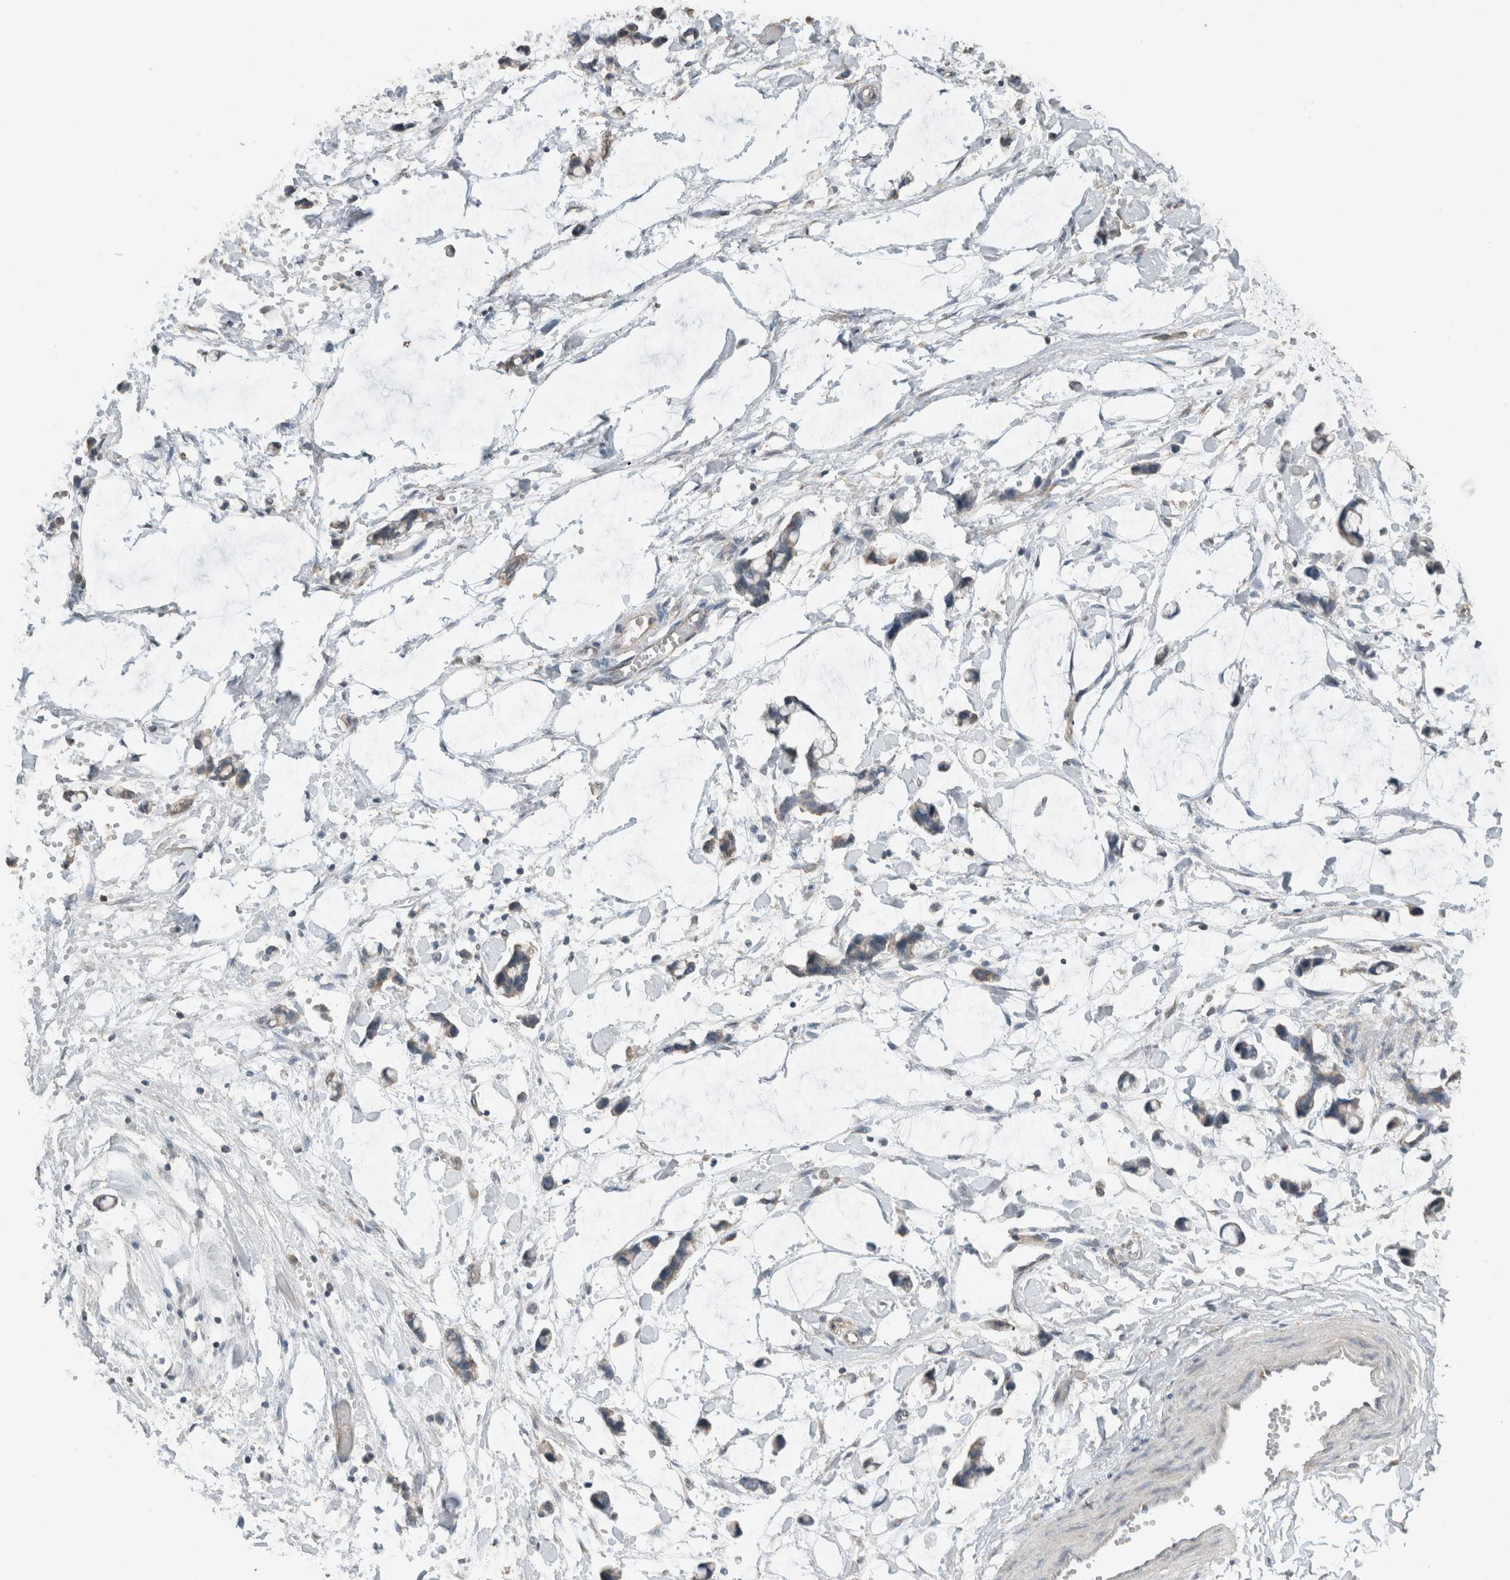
{"staining": {"intensity": "negative", "quantity": "none", "location": "none"}, "tissue": "adipose tissue", "cell_type": "Adipocytes", "image_type": "normal", "snomed": [{"axis": "morphology", "description": "Normal tissue, NOS"}, {"axis": "morphology", "description": "Adenocarcinoma, NOS"}, {"axis": "topography", "description": "Colon"}, {"axis": "topography", "description": "Peripheral nerve tissue"}], "caption": "A high-resolution histopathology image shows immunohistochemistry (IHC) staining of benign adipose tissue, which reveals no significant staining in adipocytes. Brightfield microscopy of immunohistochemistry (IHC) stained with DAB (3,3'-diaminobenzidine) (brown) and hematoxylin (blue), captured at high magnification.", "gene": "ACVR2B", "patient": {"sex": "male", "age": 14}}